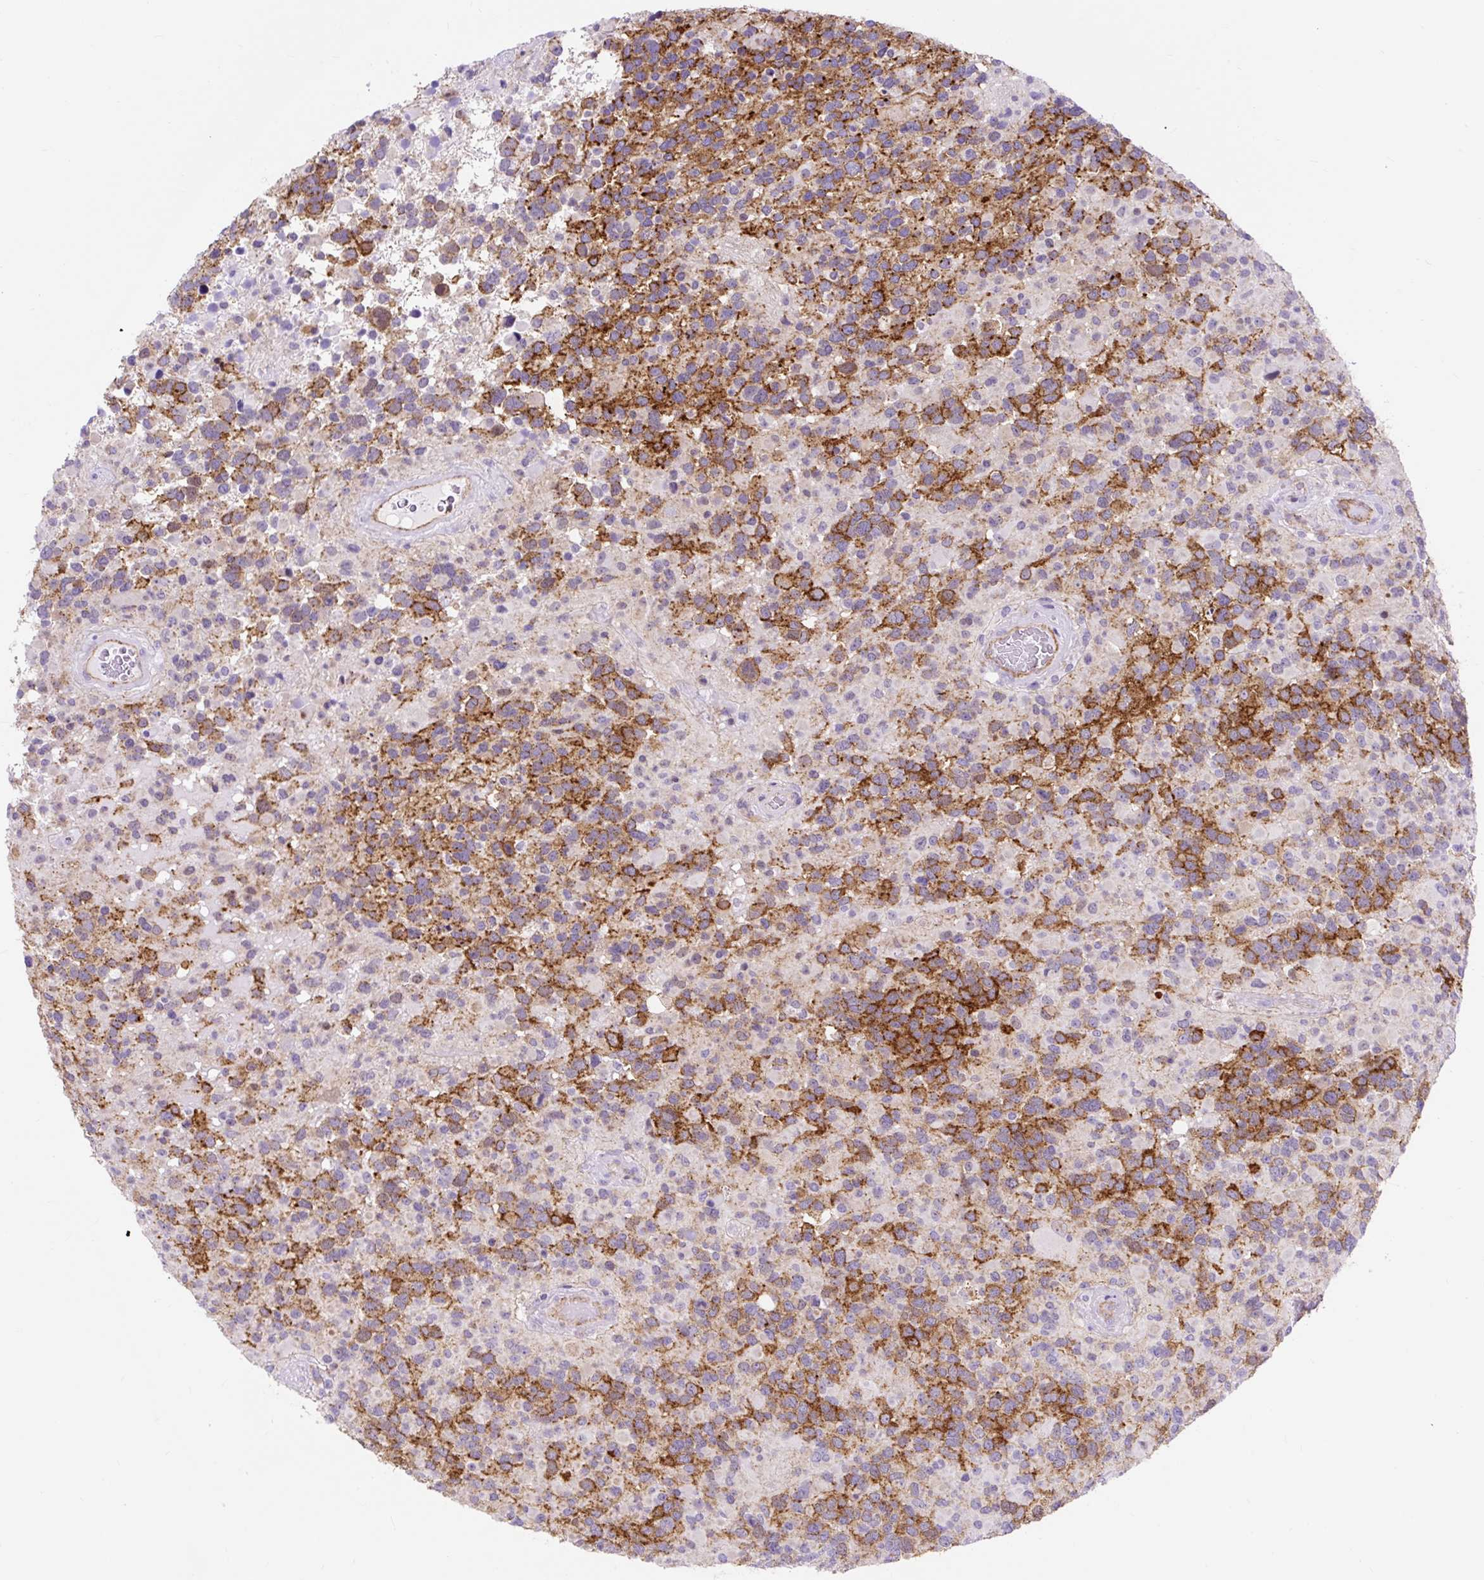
{"staining": {"intensity": "strong", "quantity": "<25%", "location": "cytoplasmic/membranous"}, "tissue": "glioma", "cell_type": "Tumor cells", "image_type": "cancer", "snomed": [{"axis": "morphology", "description": "Glioma, malignant, High grade"}, {"axis": "topography", "description": "Brain"}], "caption": "Tumor cells exhibit medium levels of strong cytoplasmic/membranous staining in approximately <25% of cells in human glioma.", "gene": "HIP1R", "patient": {"sex": "female", "age": 40}}